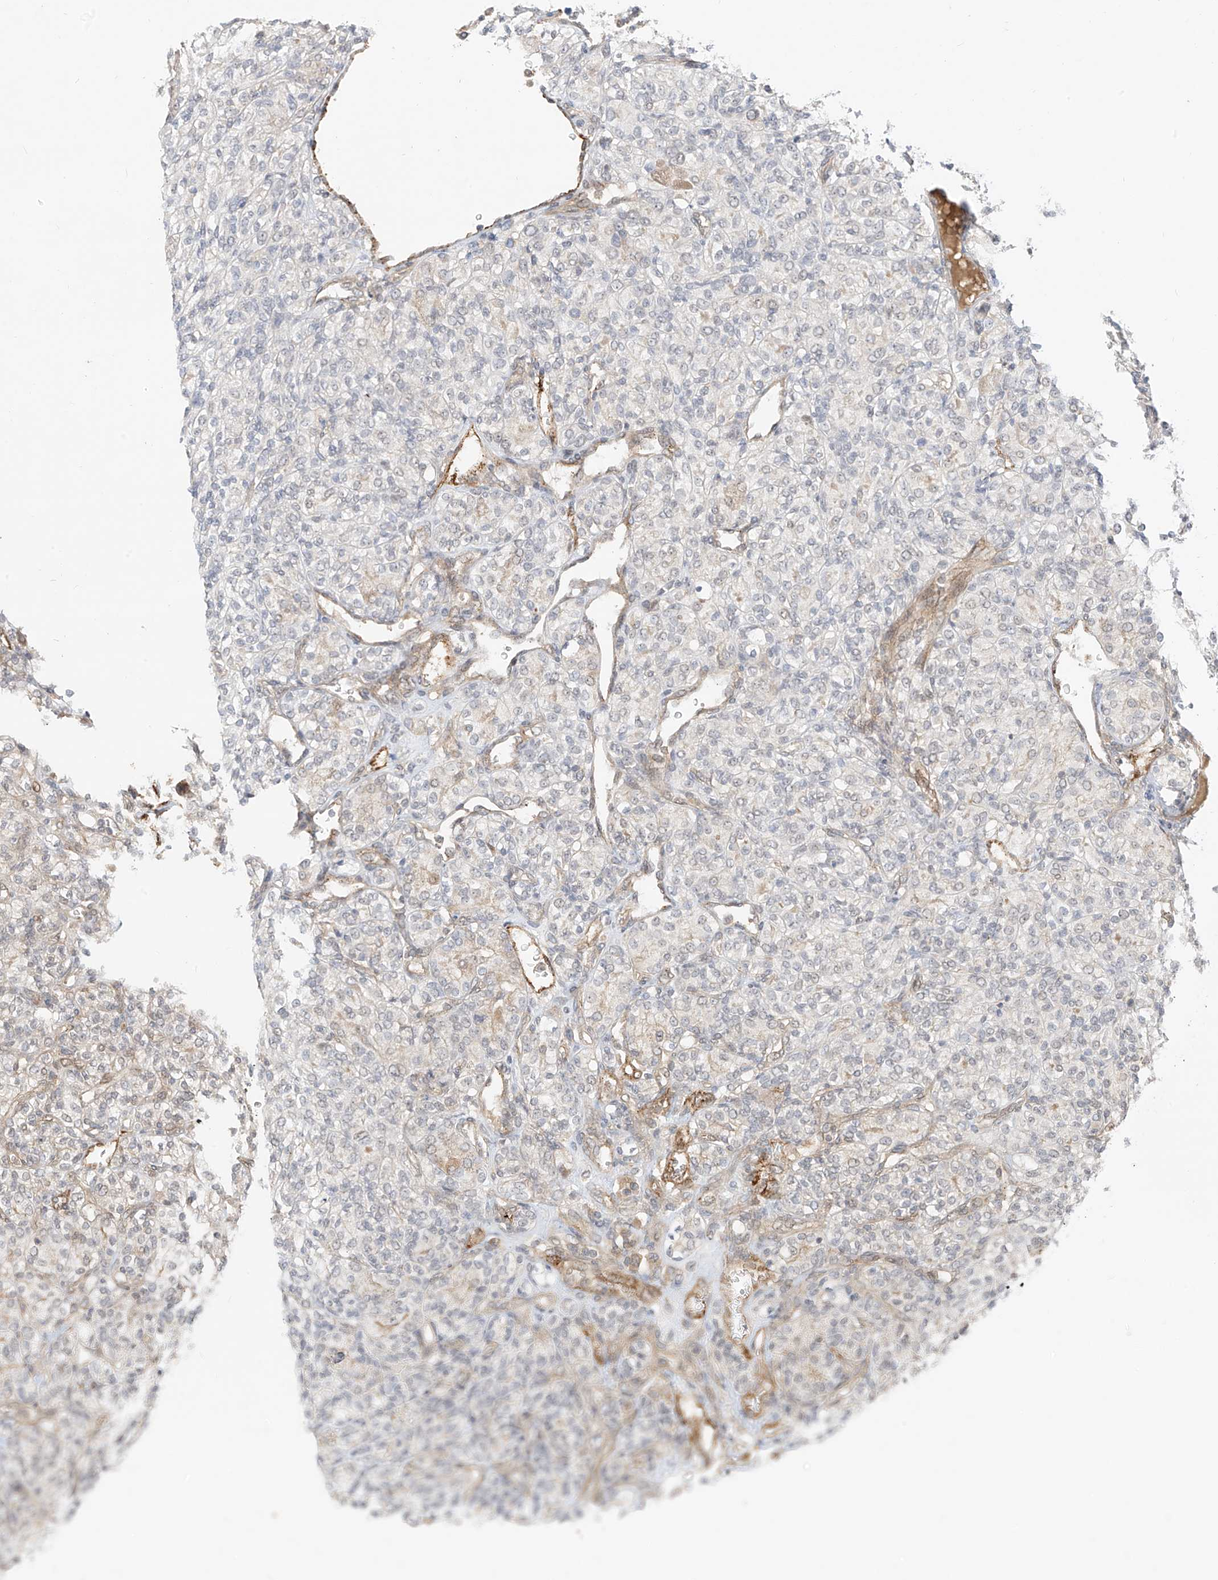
{"staining": {"intensity": "negative", "quantity": "none", "location": "none"}, "tissue": "renal cancer", "cell_type": "Tumor cells", "image_type": "cancer", "snomed": [{"axis": "morphology", "description": "Adenocarcinoma, NOS"}, {"axis": "topography", "description": "Kidney"}], "caption": "High magnification brightfield microscopy of renal adenocarcinoma stained with DAB (3,3'-diaminobenzidine) (brown) and counterstained with hematoxylin (blue): tumor cells show no significant positivity. (DAB (3,3'-diaminobenzidine) IHC with hematoxylin counter stain).", "gene": "MRTFA", "patient": {"sex": "male", "age": 77}}